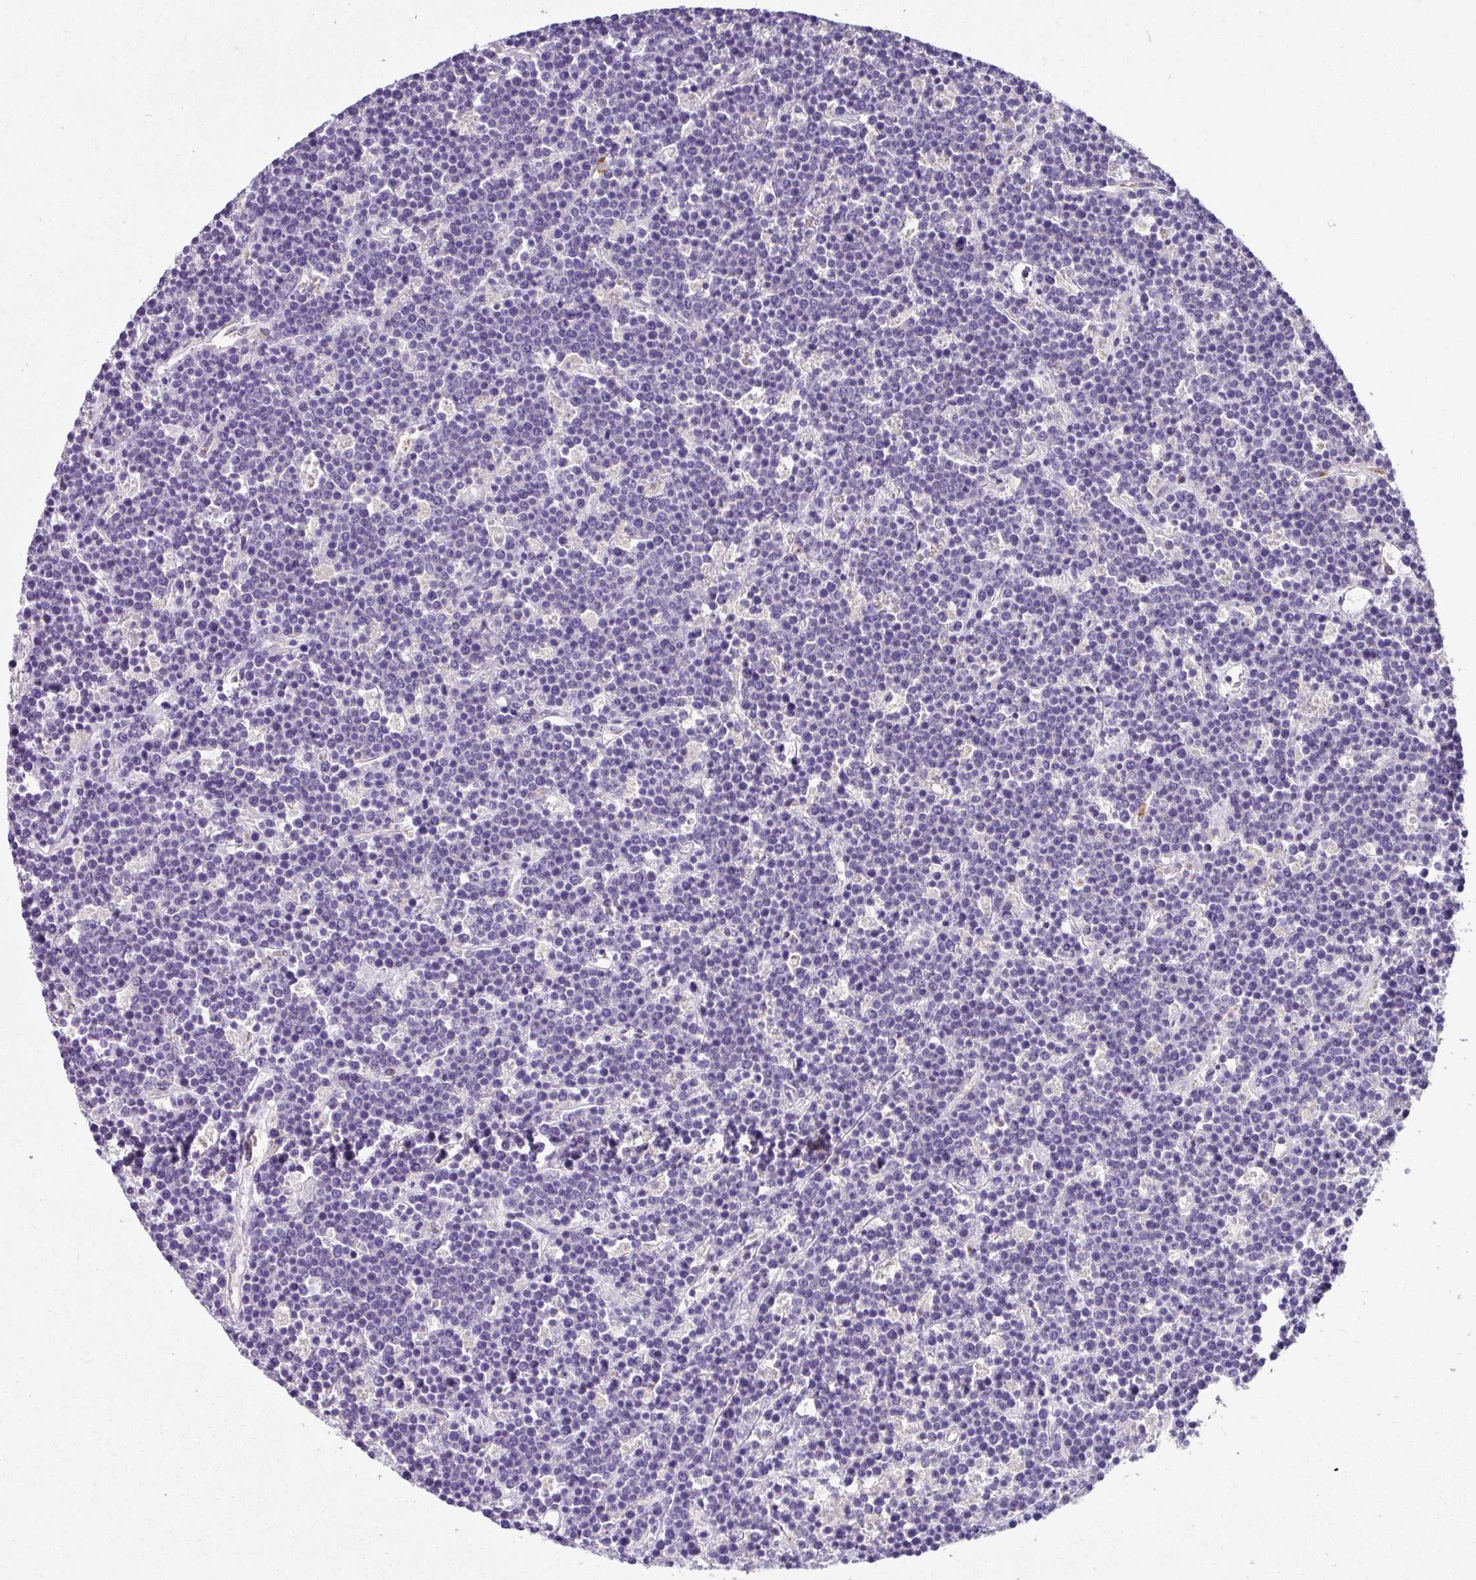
{"staining": {"intensity": "negative", "quantity": "none", "location": "none"}, "tissue": "lymphoma", "cell_type": "Tumor cells", "image_type": "cancer", "snomed": [{"axis": "morphology", "description": "Malignant lymphoma, non-Hodgkin's type, High grade"}, {"axis": "topography", "description": "Ovary"}], "caption": "High magnification brightfield microscopy of malignant lymphoma, non-Hodgkin's type (high-grade) stained with DAB (3,3'-diaminobenzidine) (brown) and counterstained with hematoxylin (blue): tumor cells show no significant staining.", "gene": "CRISP3", "patient": {"sex": "female", "age": 56}}